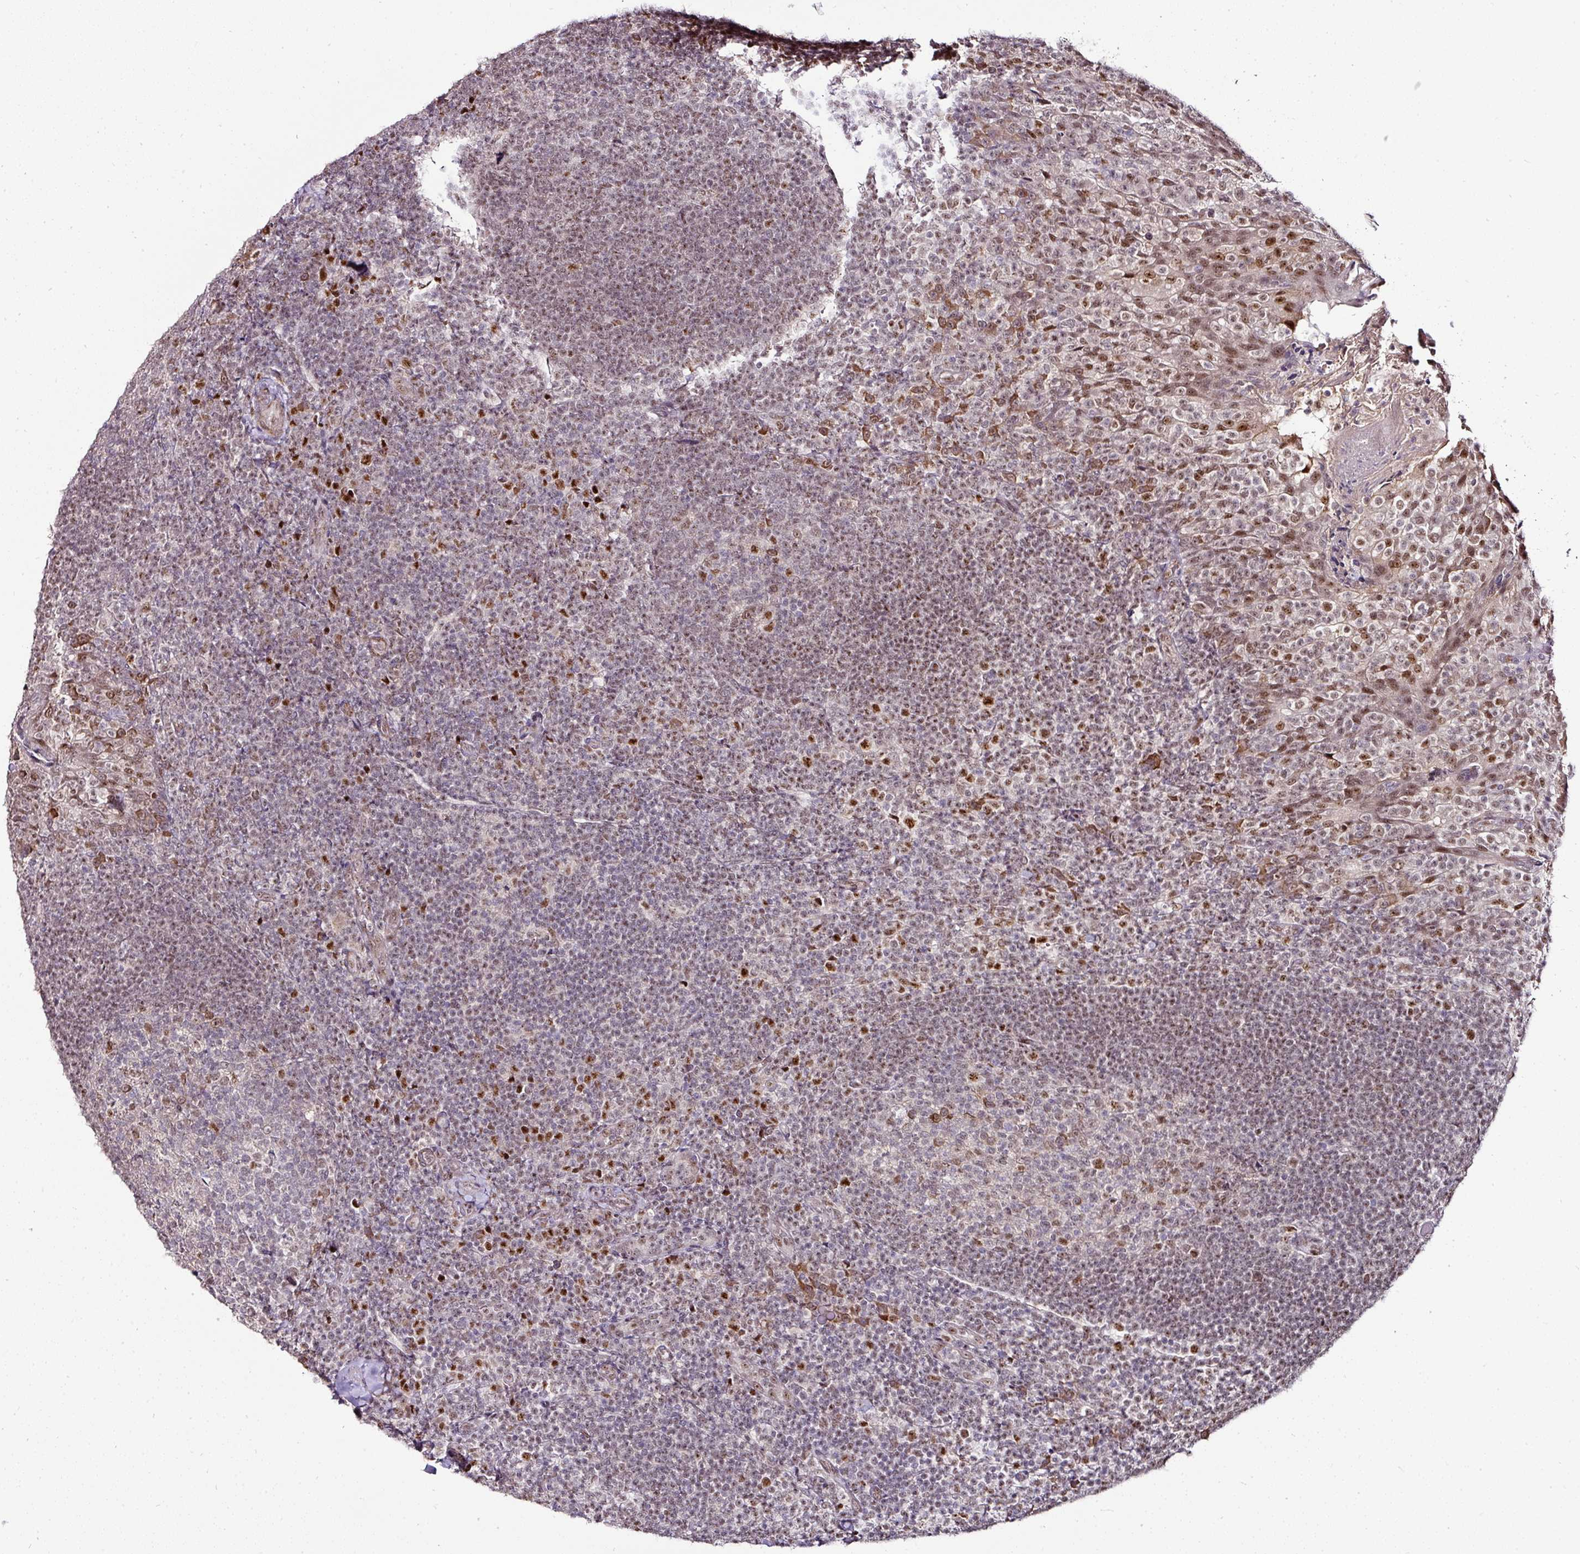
{"staining": {"intensity": "moderate", "quantity": "<25%", "location": "nuclear"}, "tissue": "tonsil", "cell_type": "Germinal center cells", "image_type": "normal", "snomed": [{"axis": "morphology", "description": "Normal tissue, NOS"}, {"axis": "topography", "description": "Tonsil"}], "caption": "An image showing moderate nuclear staining in about <25% of germinal center cells in benign tonsil, as visualized by brown immunohistochemical staining.", "gene": "KLF16", "patient": {"sex": "female", "age": 10}}